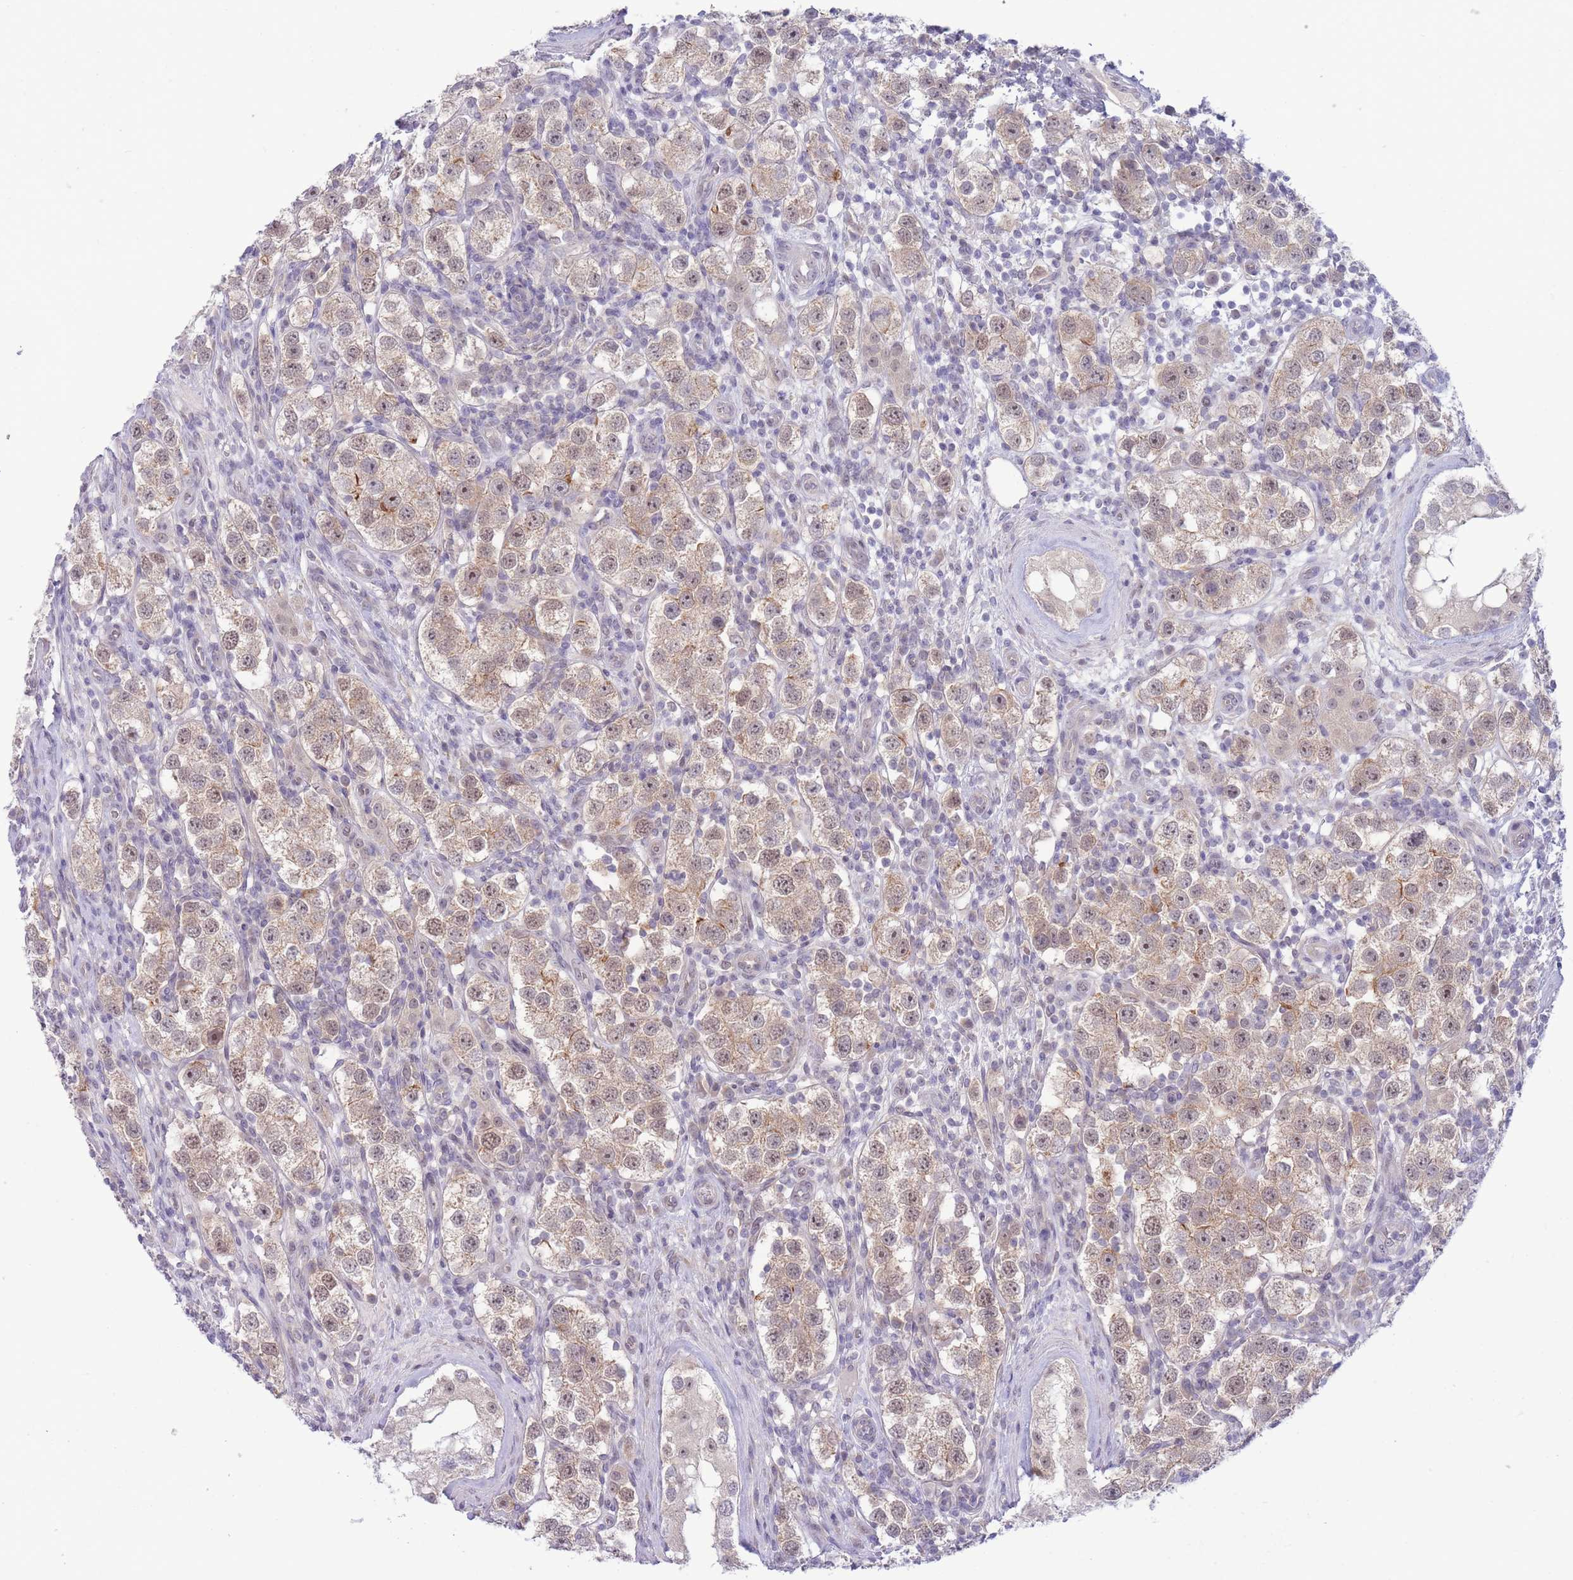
{"staining": {"intensity": "weak", "quantity": "25%-75%", "location": "cytoplasmic/membranous,nuclear"}, "tissue": "testis cancer", "cell_type": "Tumor cells", "image_type": "cancer", "snomed": [{"axis": "morphology", "description": "Seminoma, NOS"}, {"axis": "topography", "description": "Testis"}], "caption": "IHC of testis cancer reveals low levels of weak cytoplasmic/membranous and nuclear positivity in approximately 25%-75% of tumor cells.", "gene": "FBXO46", "patient": {"sex": "male", "age": 37}}